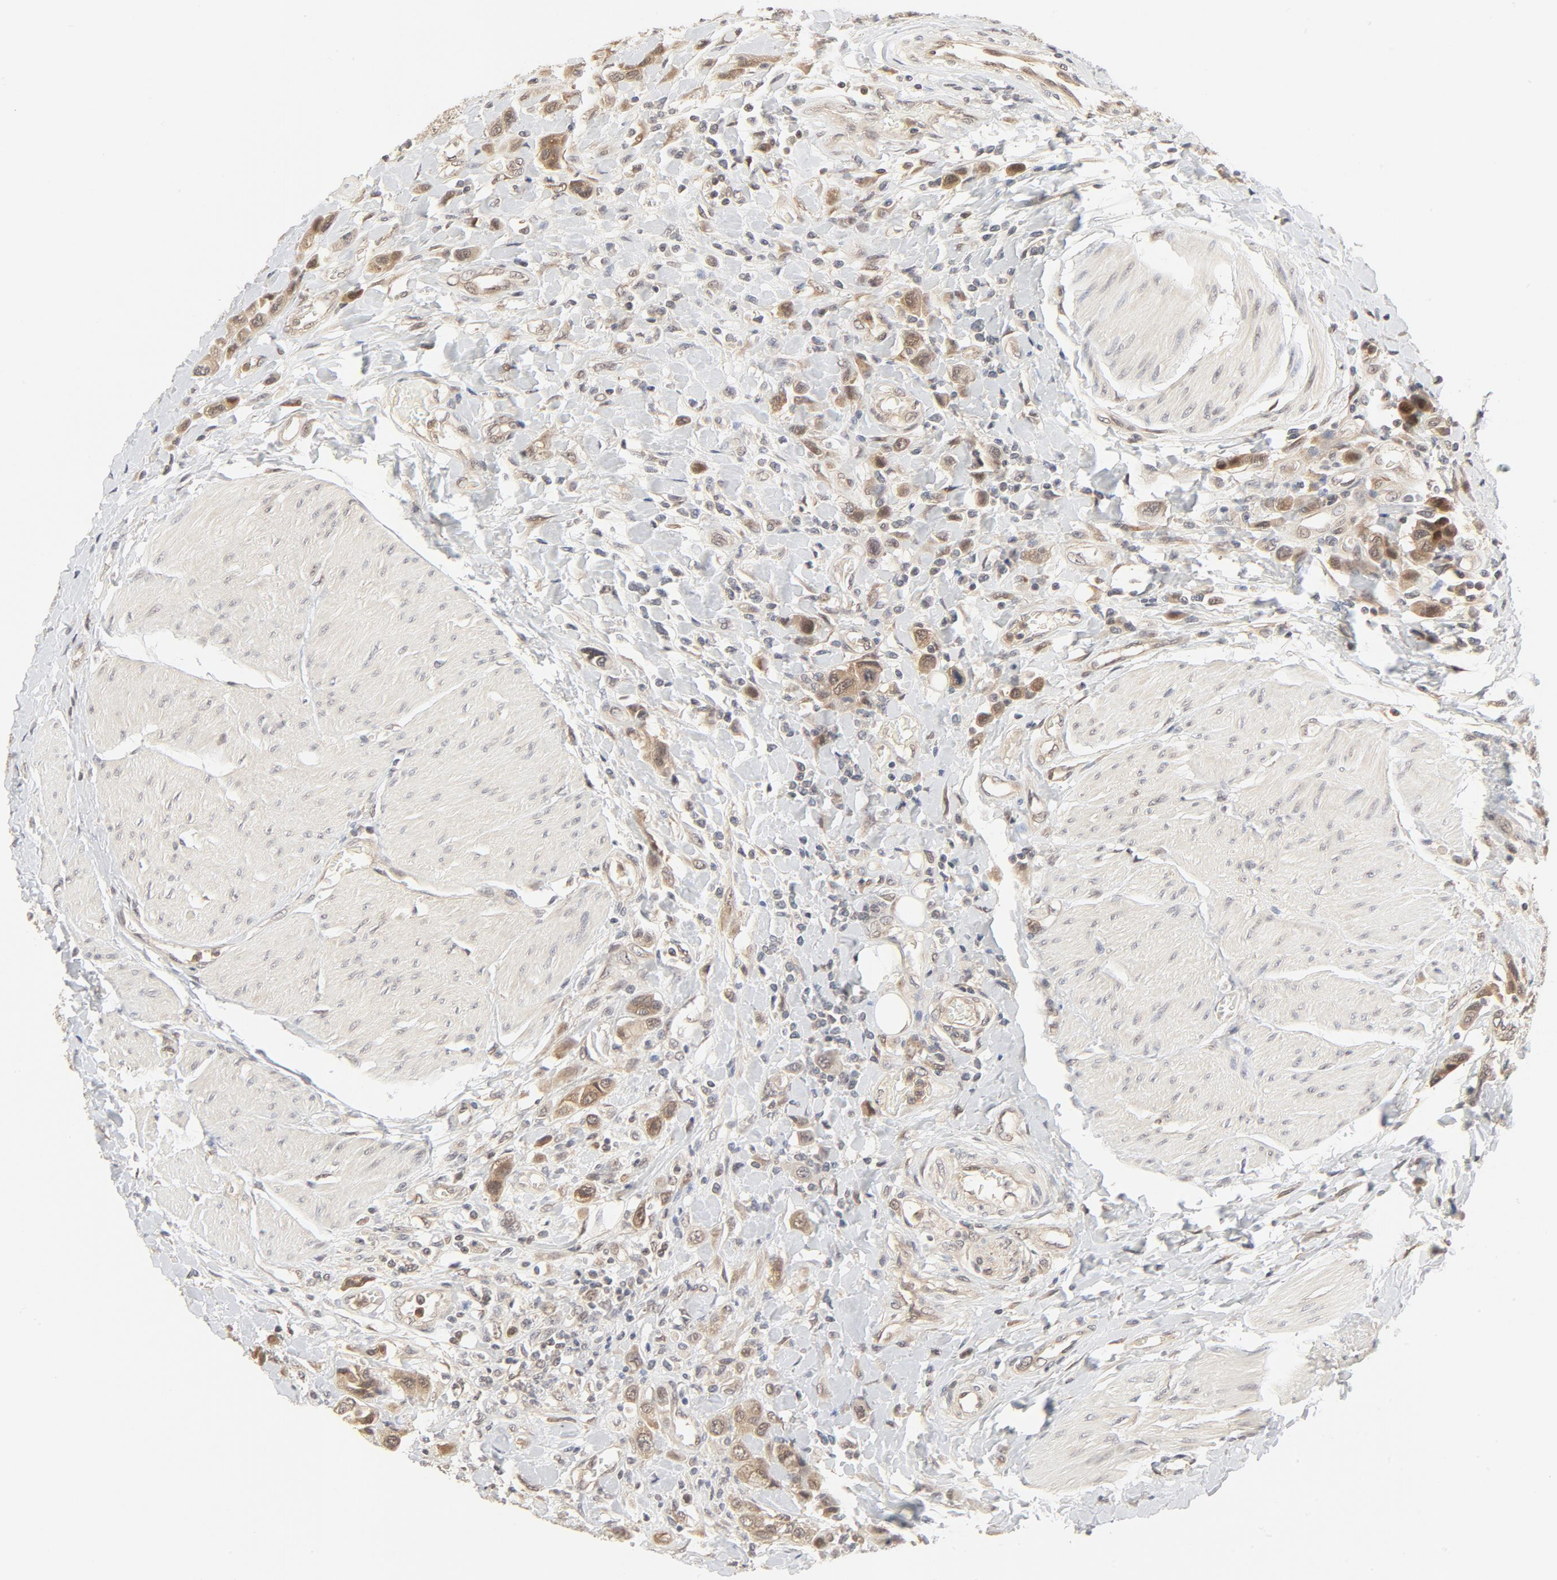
{"staining": {"intensity": "moderate", "quantity": "25%-75%", "location": "cytoplasmic/membranous,nuclear"}, "tissue": "urothelial cancer", "cell_type": "Tumor cells", "image_type": "cancer", "snomed": [{"axis": "morphology", "description": "Urothelial carcinoma, High grade"}, {"axis": "topography", "description": "Urinary bladder"}], "caption": "DAB (3,3'-diaminobenzidine) immunohistochemical staining of human urothelial carcinoma (high-grade) exhibits moderate cytoplasmic/membranous and nuclear protein expression in about 25%-75% of tumor cells.", "gene": "NEDD8", "patient": {"sex": "male", "age": 50}}